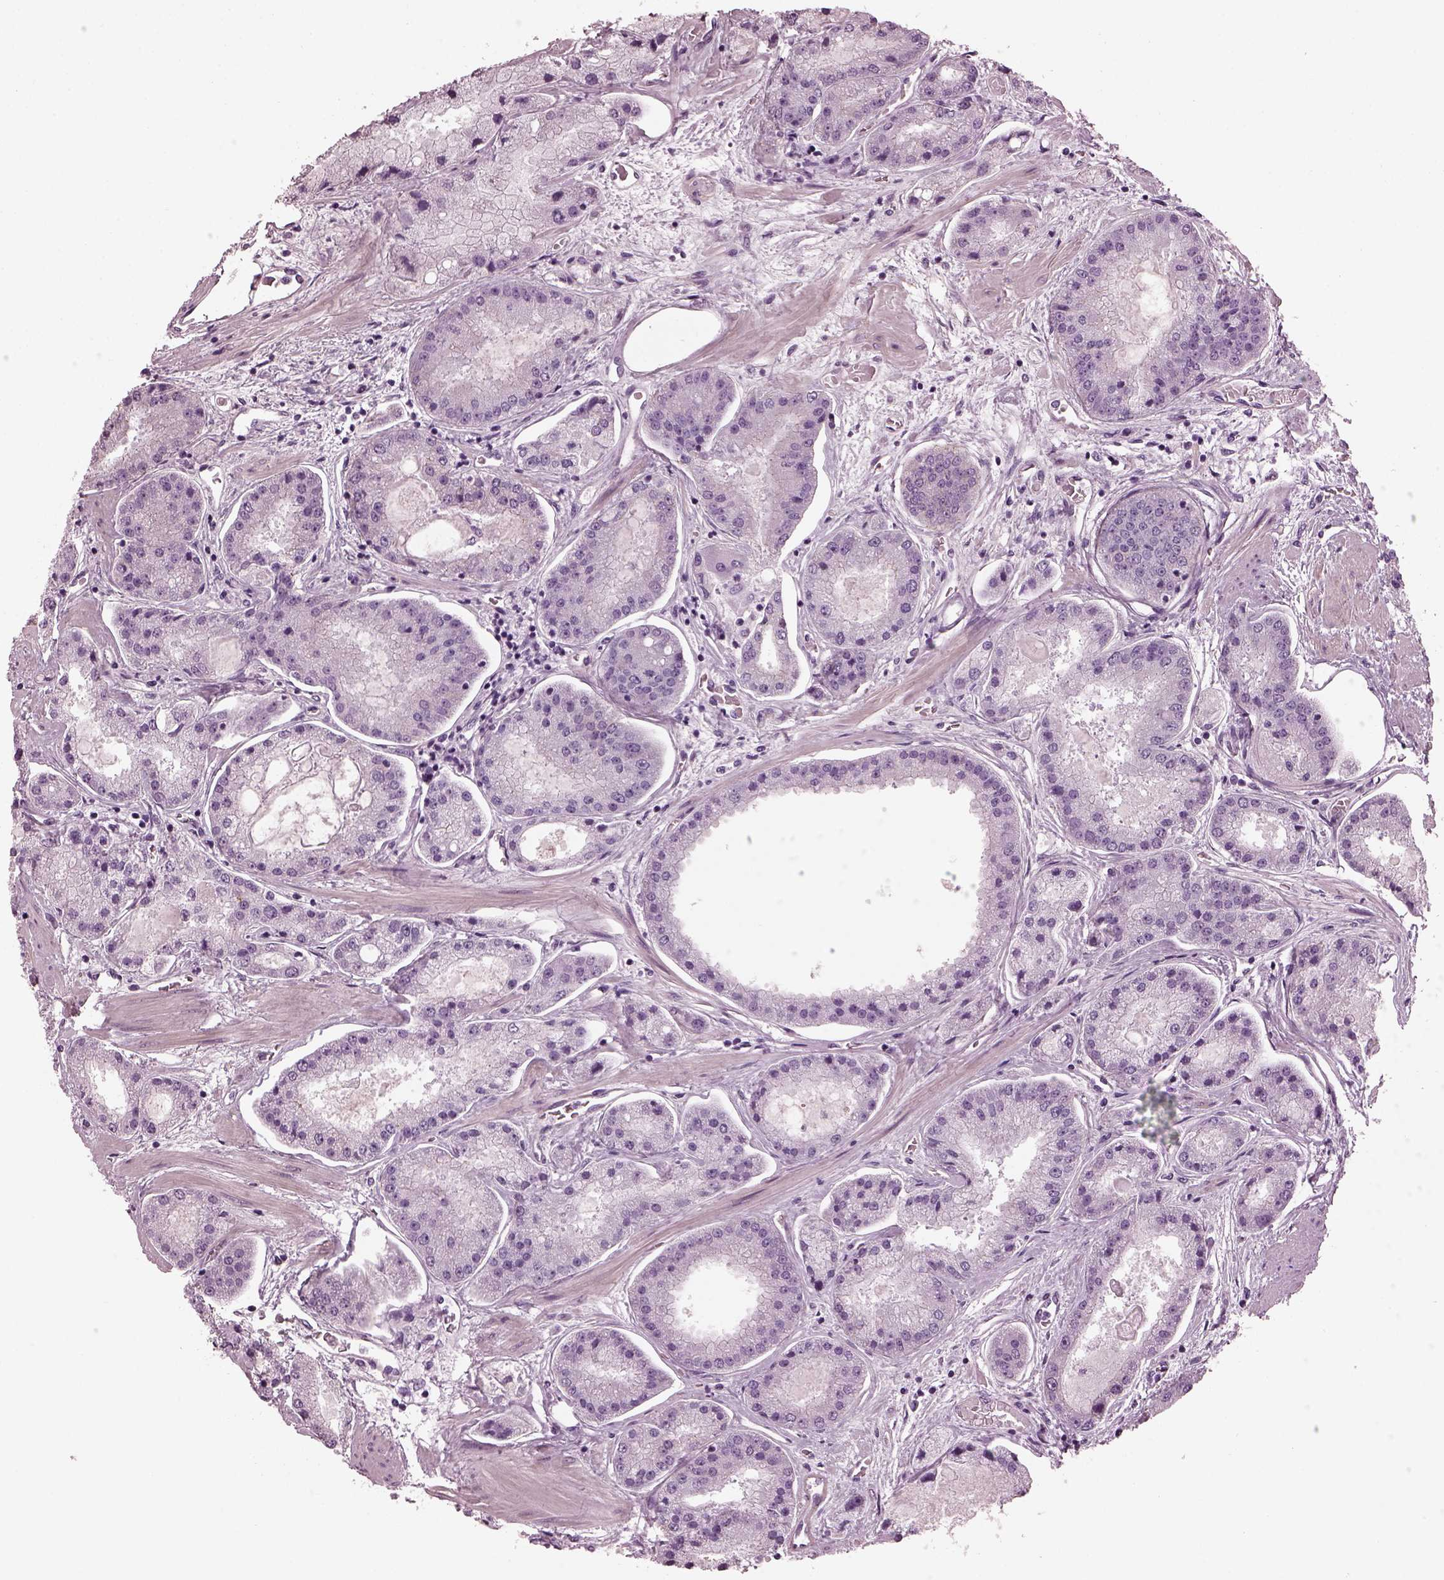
{"staining": {"intensity": "negative", "quantity": "none", "location": "none"}, "tissue": "prostate cancer", "cell_type": "Tumor cells", "image_type": "cancer", "snomed": [{"axis": "morphology", "description": "Adenocarcinoma, High grade"}, {"axis": "topography", "description": "Prostate"}], "caption": "Adenocarcinoma (high-grade) (prostate) was stained to show a protein in brown. There is no significant expression in tumor cells. (DAB (3,3'-diaminobenzidine) immunohistochemistry, high magnification).", "gene": "BFSP1", "patient": {"sex": "male", "age": 67}}